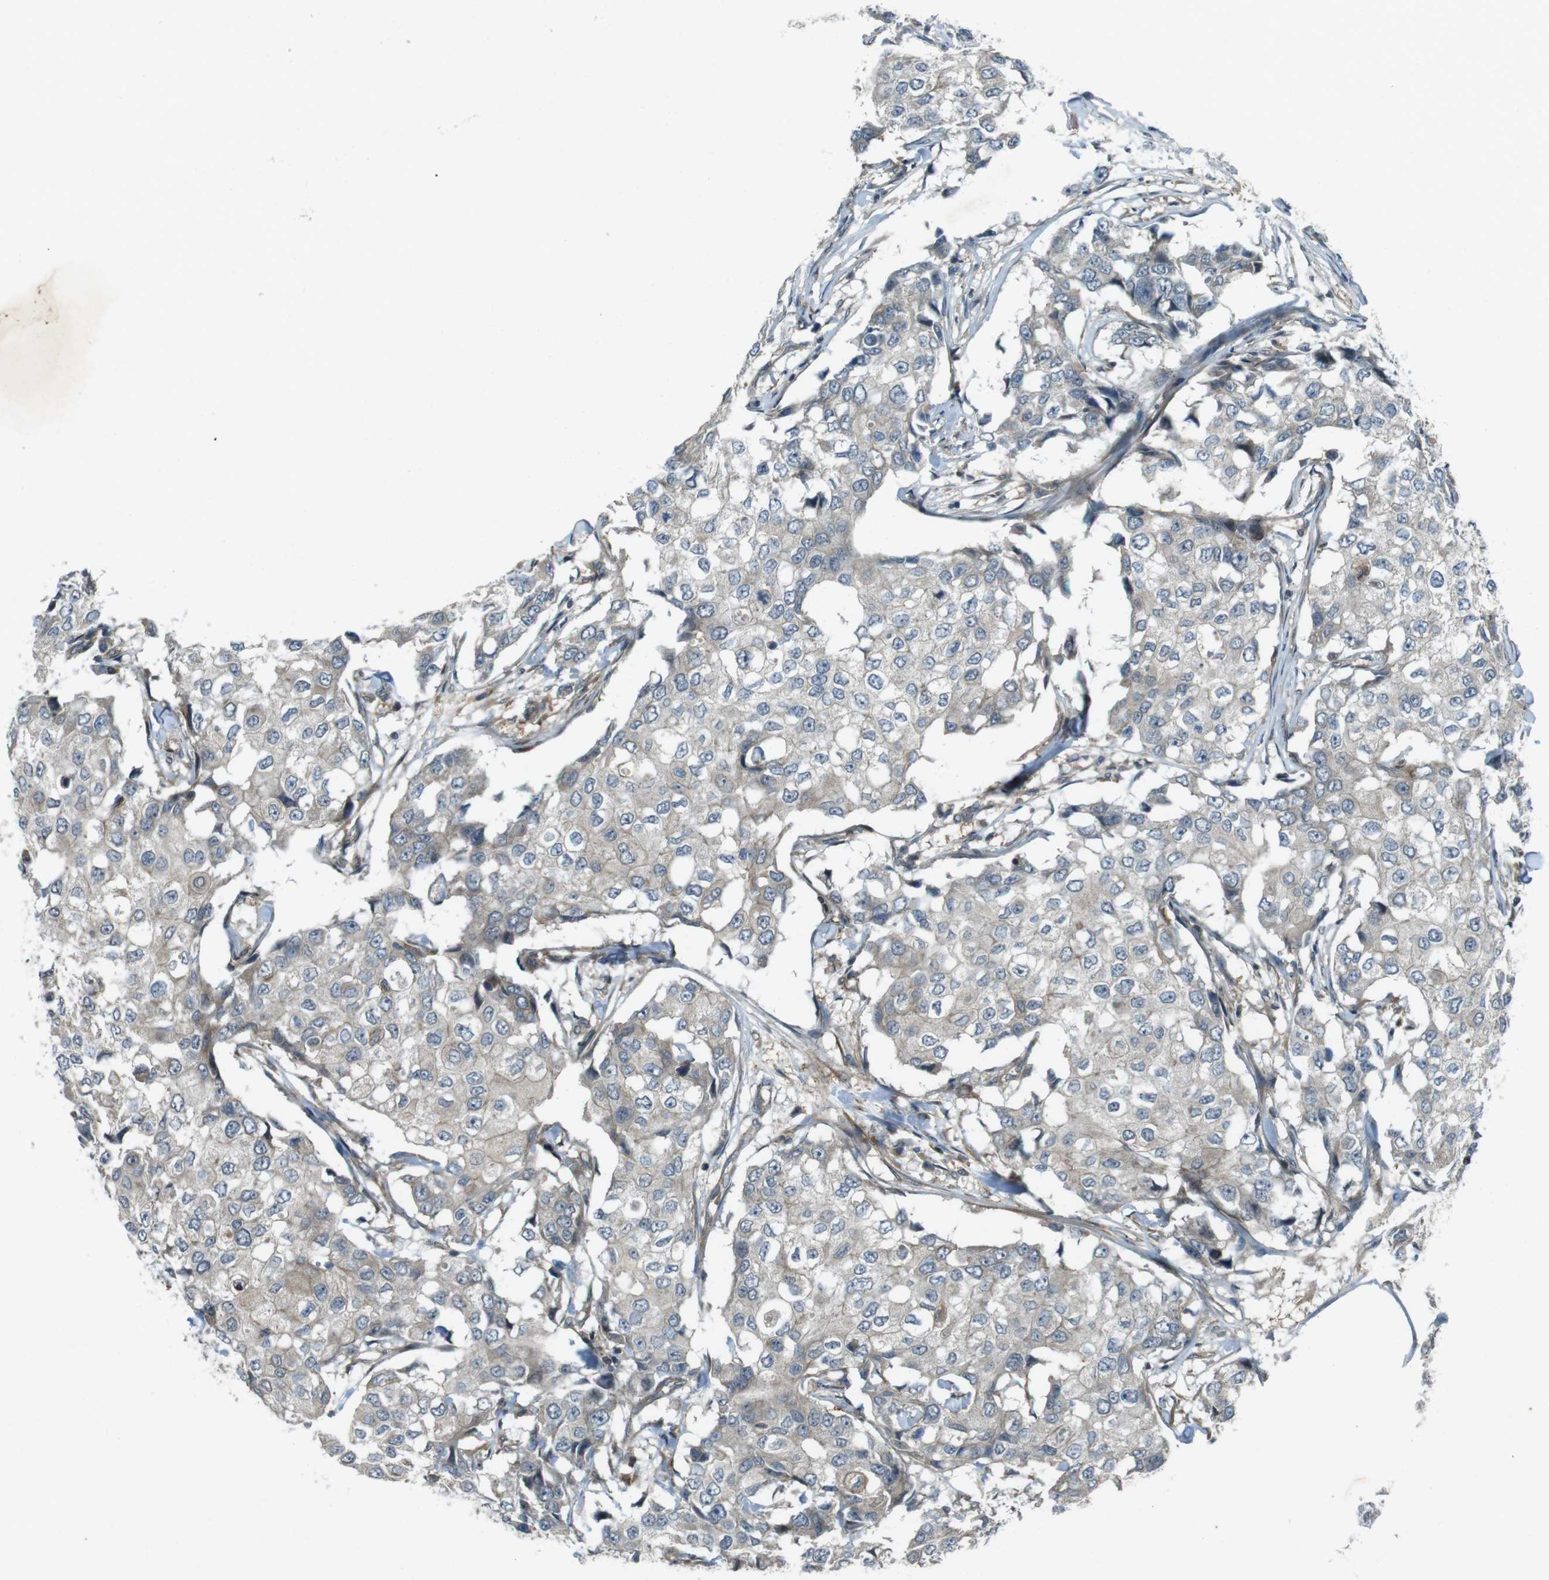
{"staining": {"intensity": "negative", "quantity": "none", "location": "none"}, "tissue": "breast cancer", "cell_type": "Tumor cells", "image_type": "cancer", "snomed": [{"axis": "morphology", "description": "Duct carcinoma"}, {"axis": "topography", "description": "Breast"}], "caption": "IHC of human intraductal carcinoma (breast) reveals no staining in tumor cells.", "gene": "ZYX", "patient": {"sex": "female", "age": 27}}